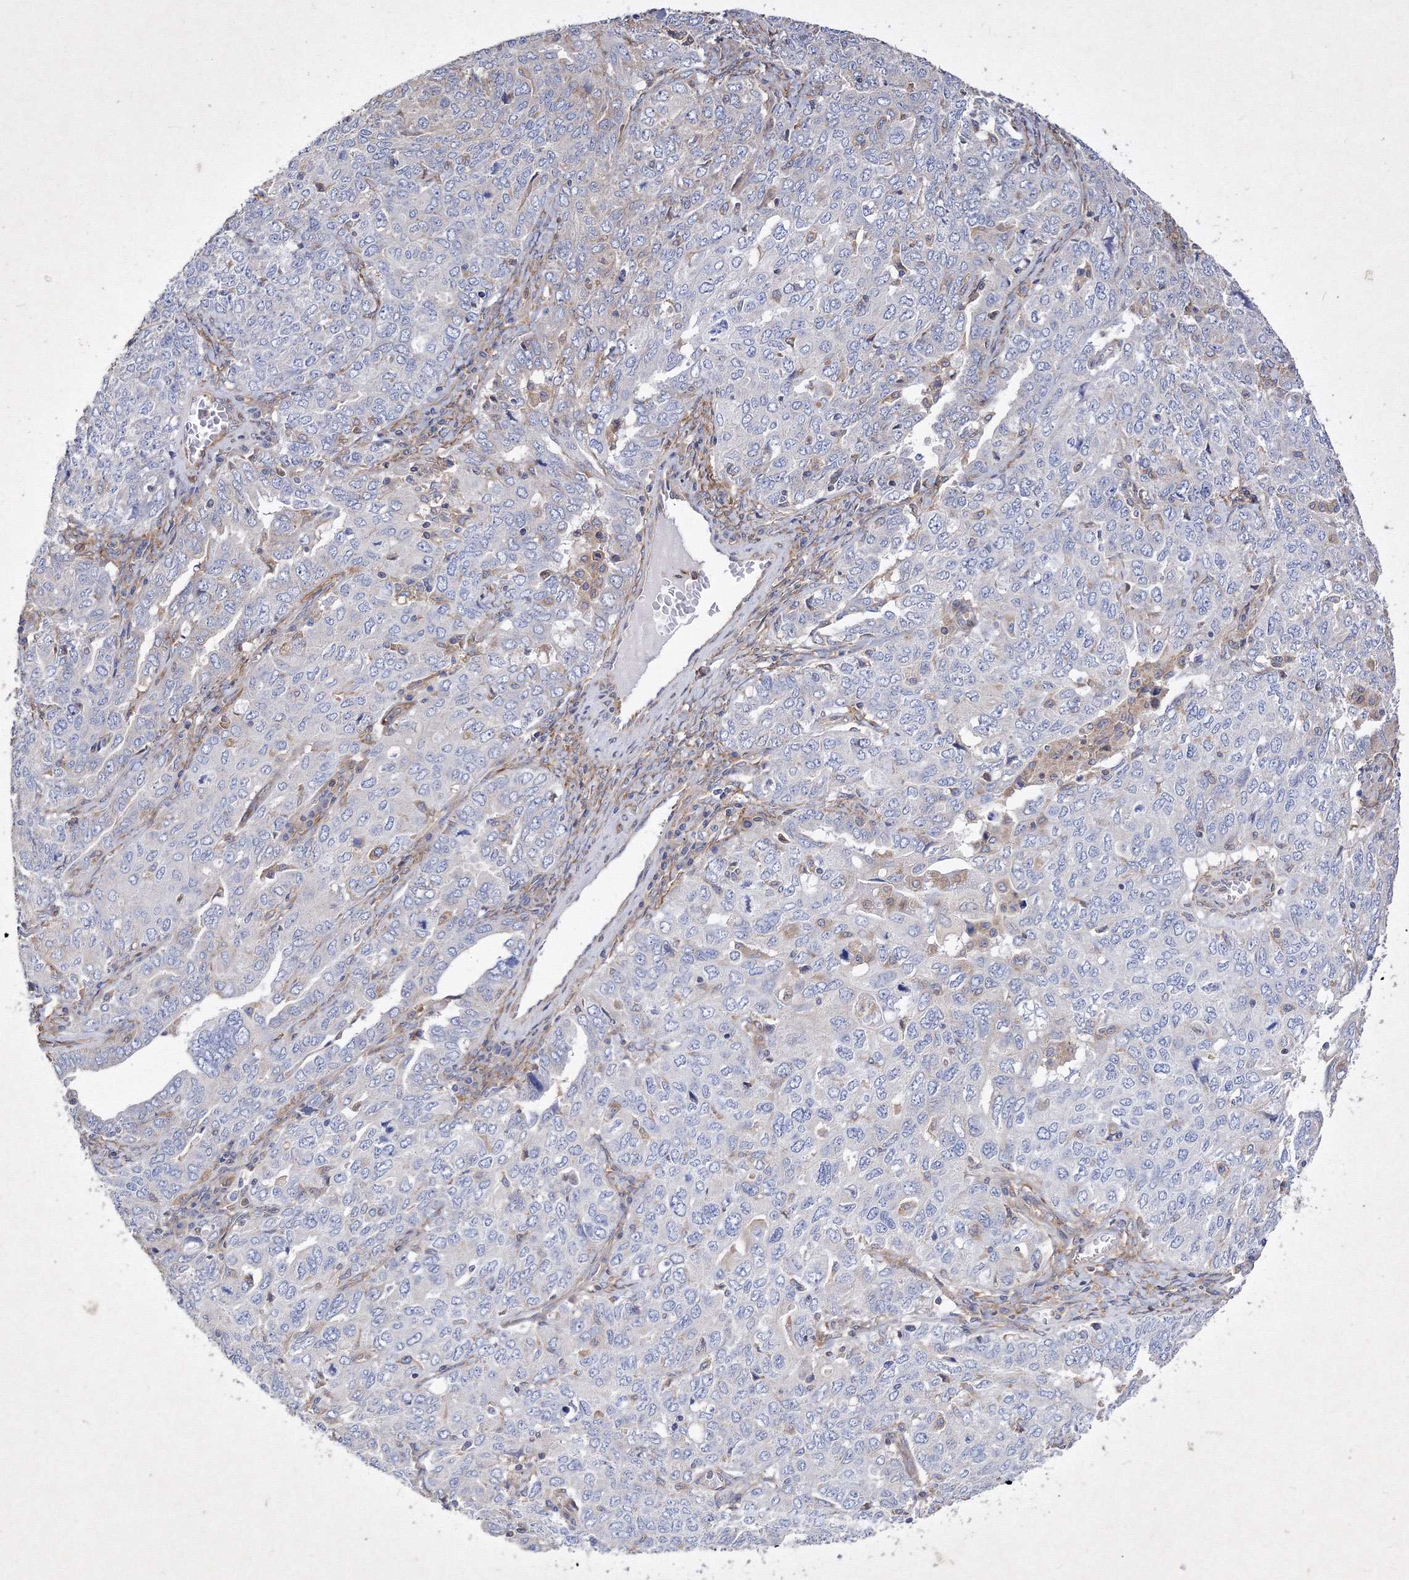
{"staining": {"intensity": "negative", "quantity": "none", "location": "none"}, "tissue": "ovarian cancer", "cell_type": "Tumor cells", "image_type": "cancer", "snomed": [{"axis": "morphology", "description": "Carcinoma, endometroid"}, {"axis": "topography", "description": "Ovary"}], "caption": "Micrograph shows no significant protein positivity in tumor cells of endometroid carcinoma (ovarian).", "gene": "SNX18", "patient": {"sex": "female", "age": 62}}